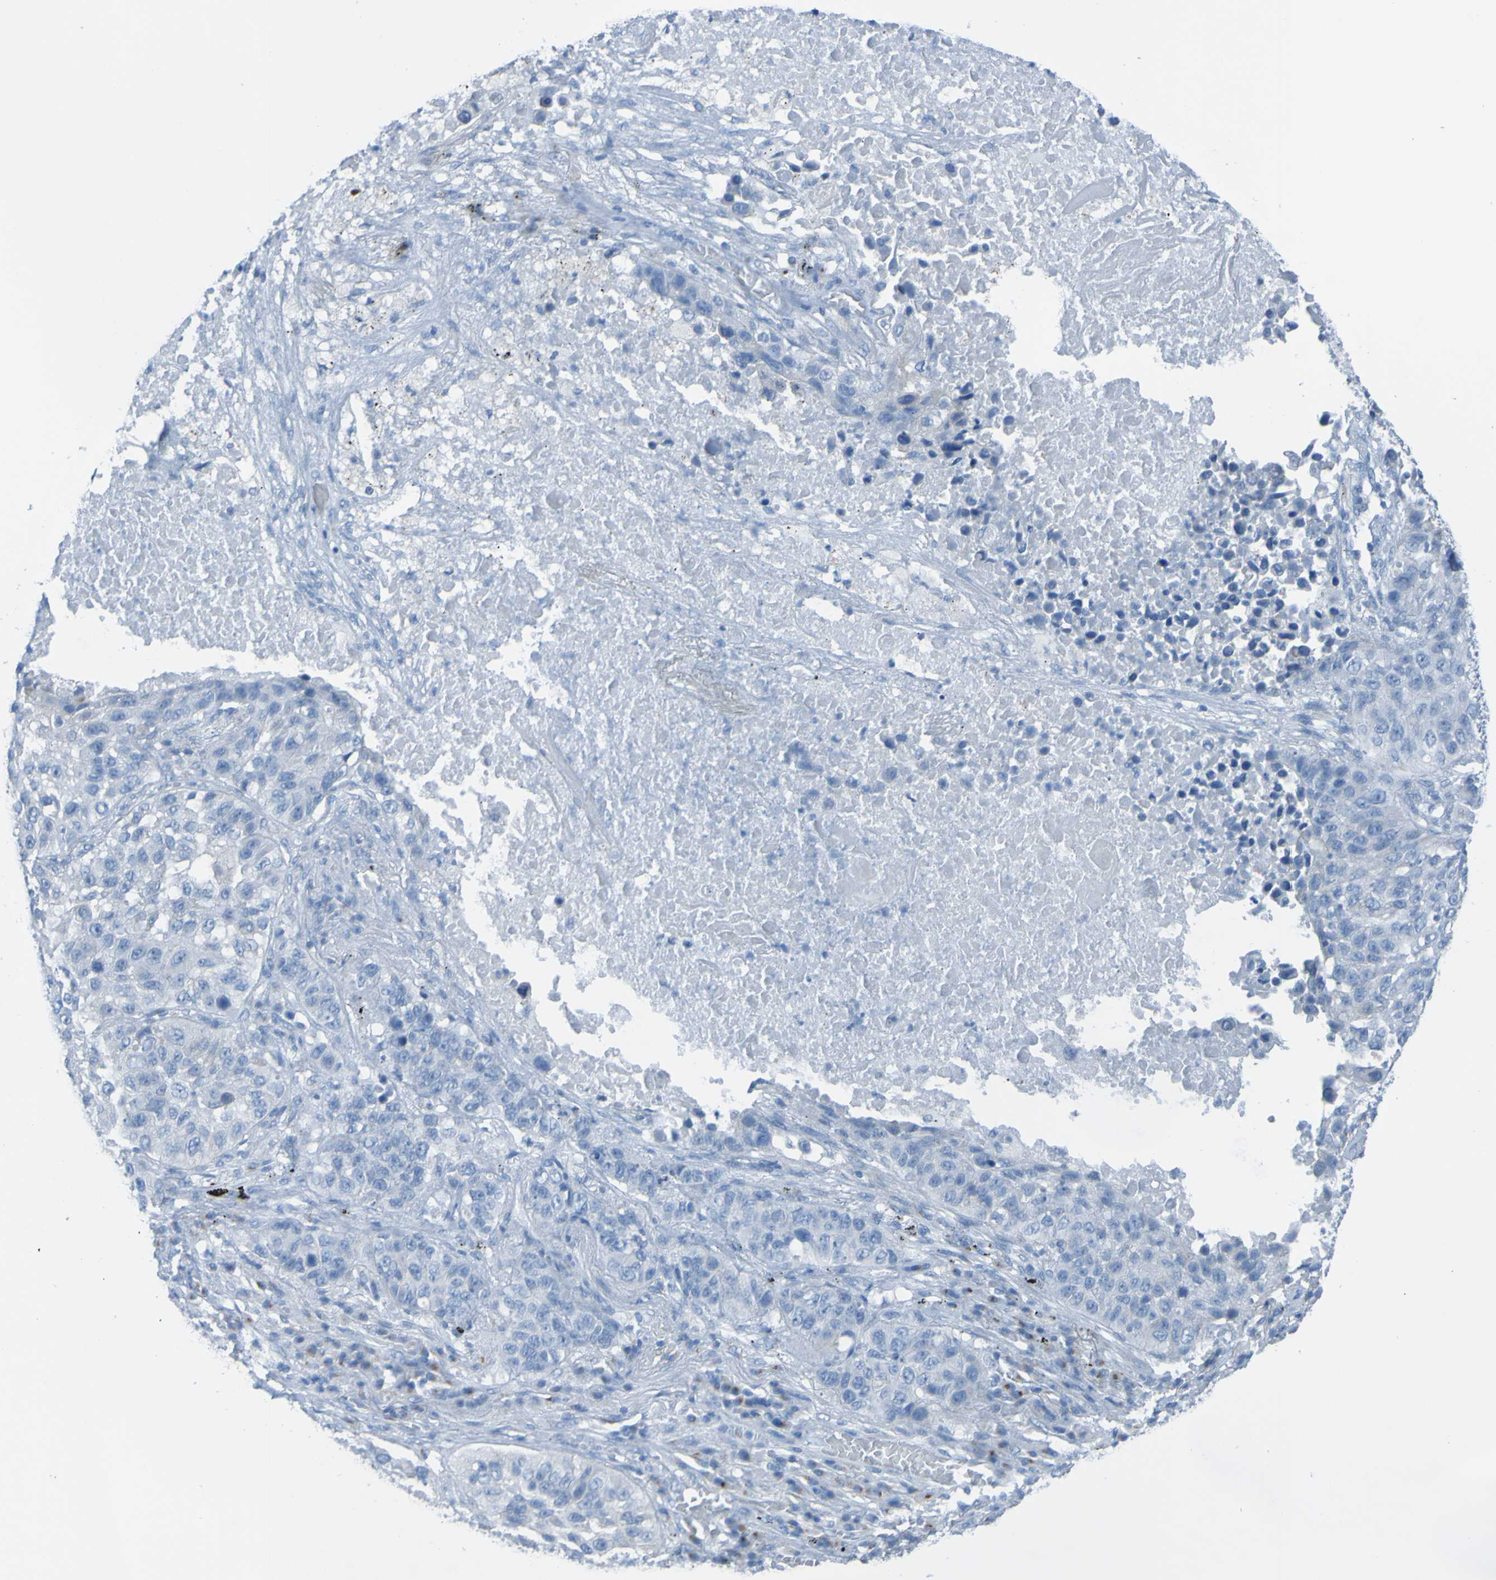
{"staining": {"intensity": "negative", "quantity": "none", "location": "none"}, "tissue": "lung cancer", "cell_type": "Tumor cells", "image_type": "cancer", "snomed": [{"axis": "morphology", "description": "Squamous cell carcinoma, NOS"}, {"axis": "topography", "description": "Lung"}], "caption": "This image is of lung cancer stained with immunohistochemistry to label a protein in brown with the nuclei are counter-stained blue. There is no staining in tumor cells.", "gene": "ACMSD", "patient": {"sex": "male", "age": 57}}